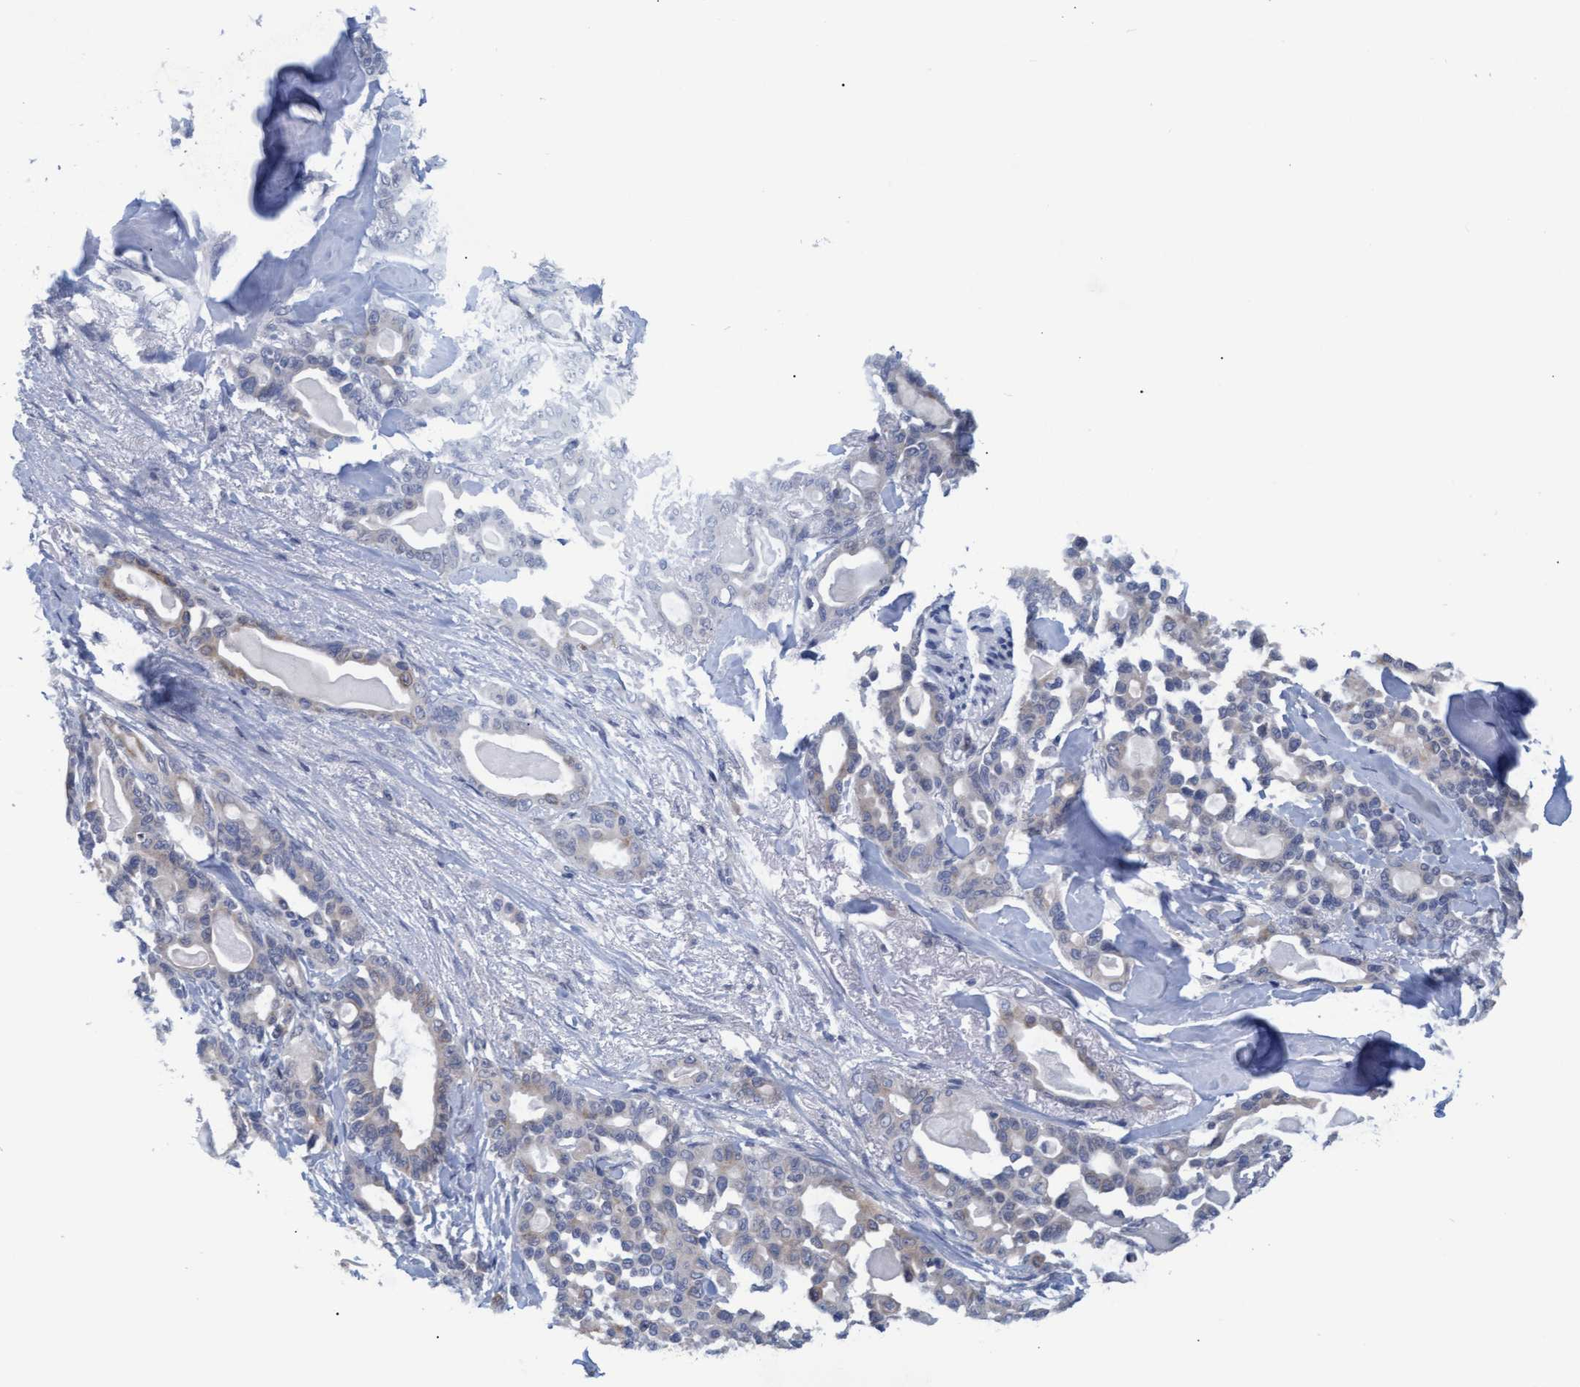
{"staining": {"intensity": "weak", "quantity": "<25%", "location": "cytoplasmic/membranous"}, "tissue": "pancreatic cancer", "cell_type": "Tumor cells", "image_type": "cancer", "snomed": [{"axis": "morphology", "description": "Adenocarcinoma, NOS"}, {"axis": "topography", "description": "Pancreas"}], "caption": "A high-resolution micrograph shows immunohistochemistry (IHC) staining of pancreatic cancer (adenocarcinoma), which exhibits no significant staining in tumor cells. The staining was performed using DAB to visualize the protein expression in brown, while the nuclei were stained in blue with hematoxylin (Magnification: 20x).", "gene": "SSTR3", "patient": {"sex": "male", "age": 63}}